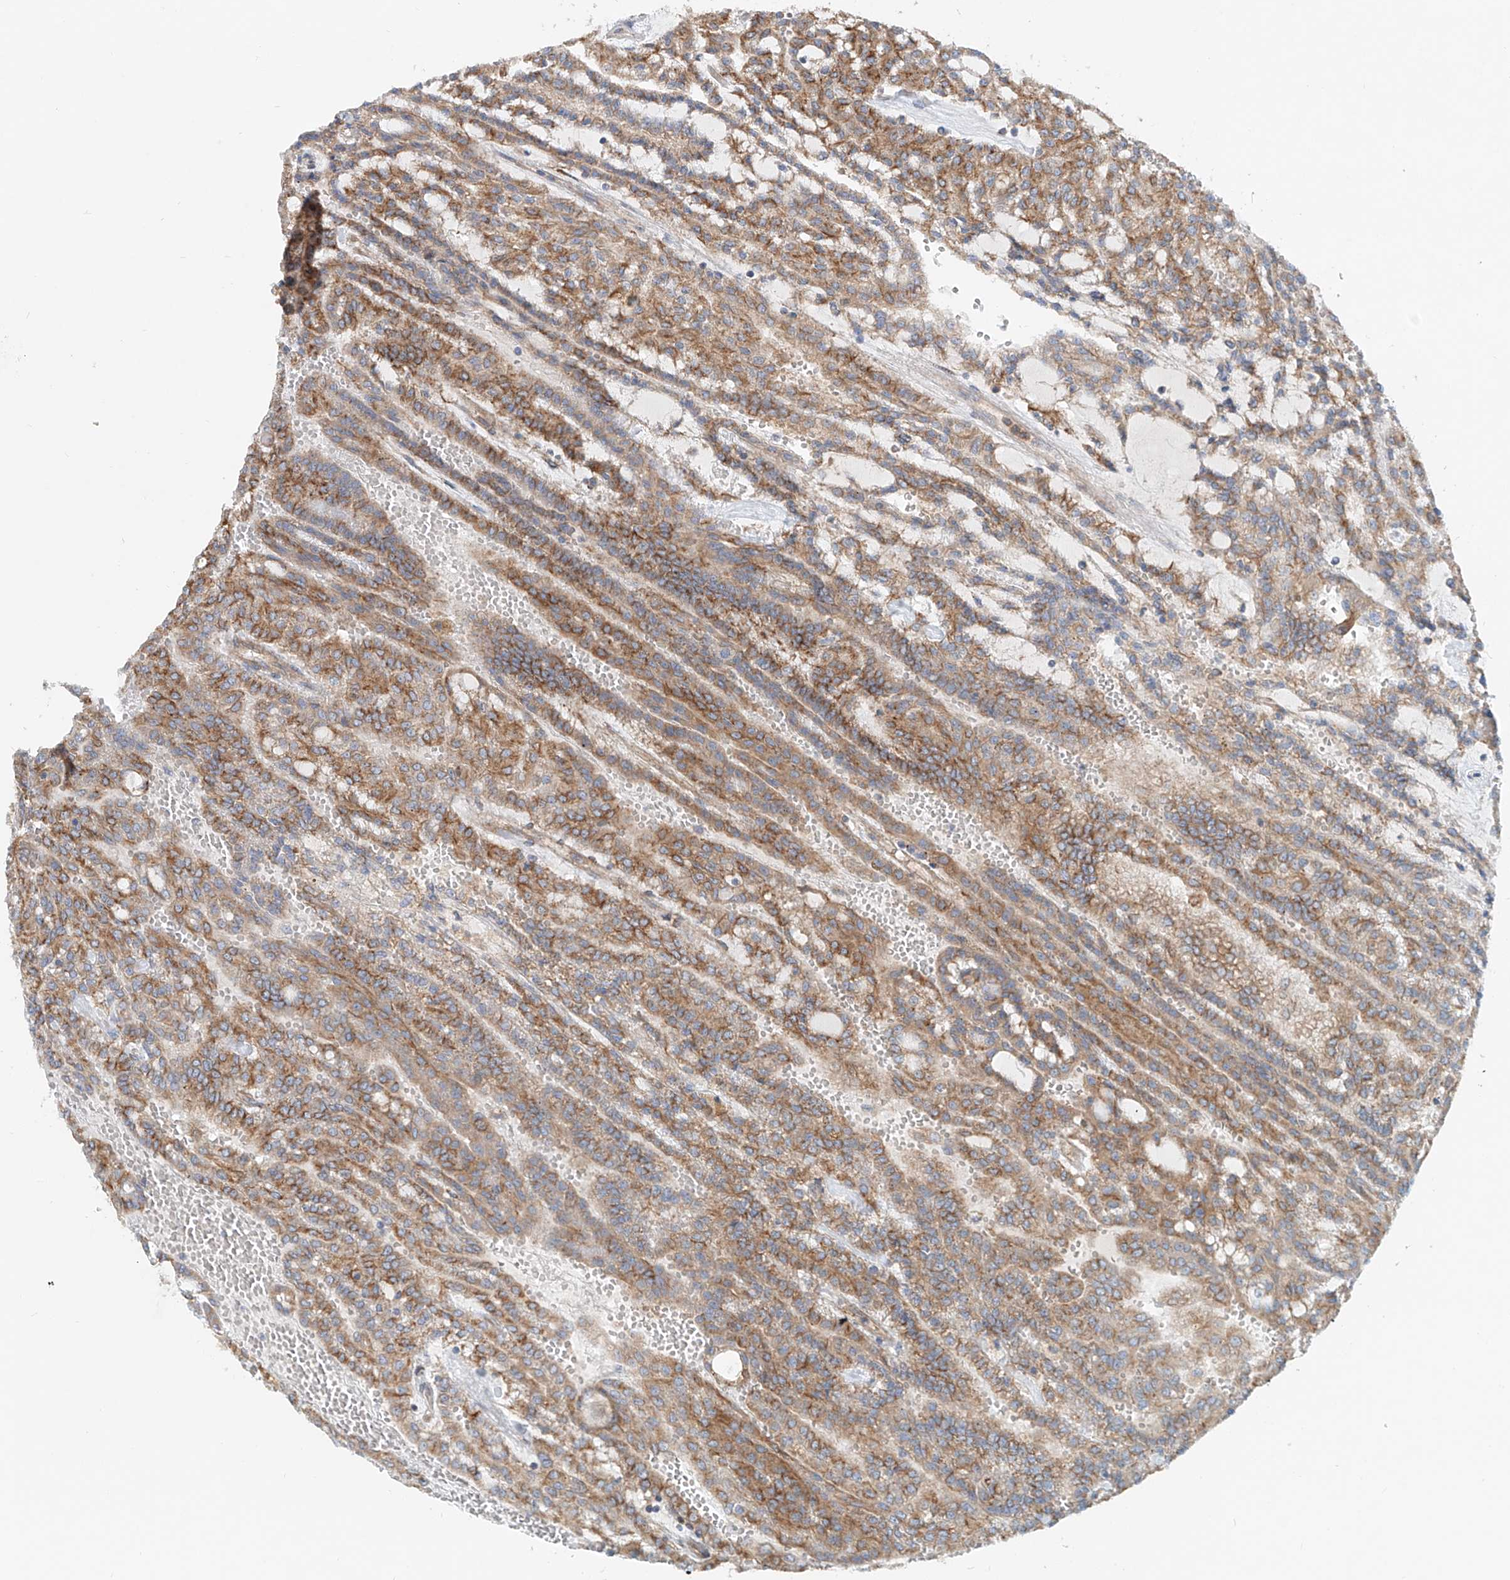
{"staining": {"intensity": "moderate", "quantity": ">75%", "location": "cytoplasmic/membranous"}, "tissue": "renal cancer", "cell_type": "Tumor cells", "image_type": "cancer", "snomed": [{"axis": "morphology", "description": "Adenocarcinoma, NOS"}, {"axis": "topography", "description": "Kidney"}], "caption": "Renal cancer tissue shows moderate cytoplasmic/membranous positivity in approximately >75% of tumor cells, visualized by immunohistochemistry.", "gene": "SNAP29", "patient": {"sex": "male", "age": 63}}